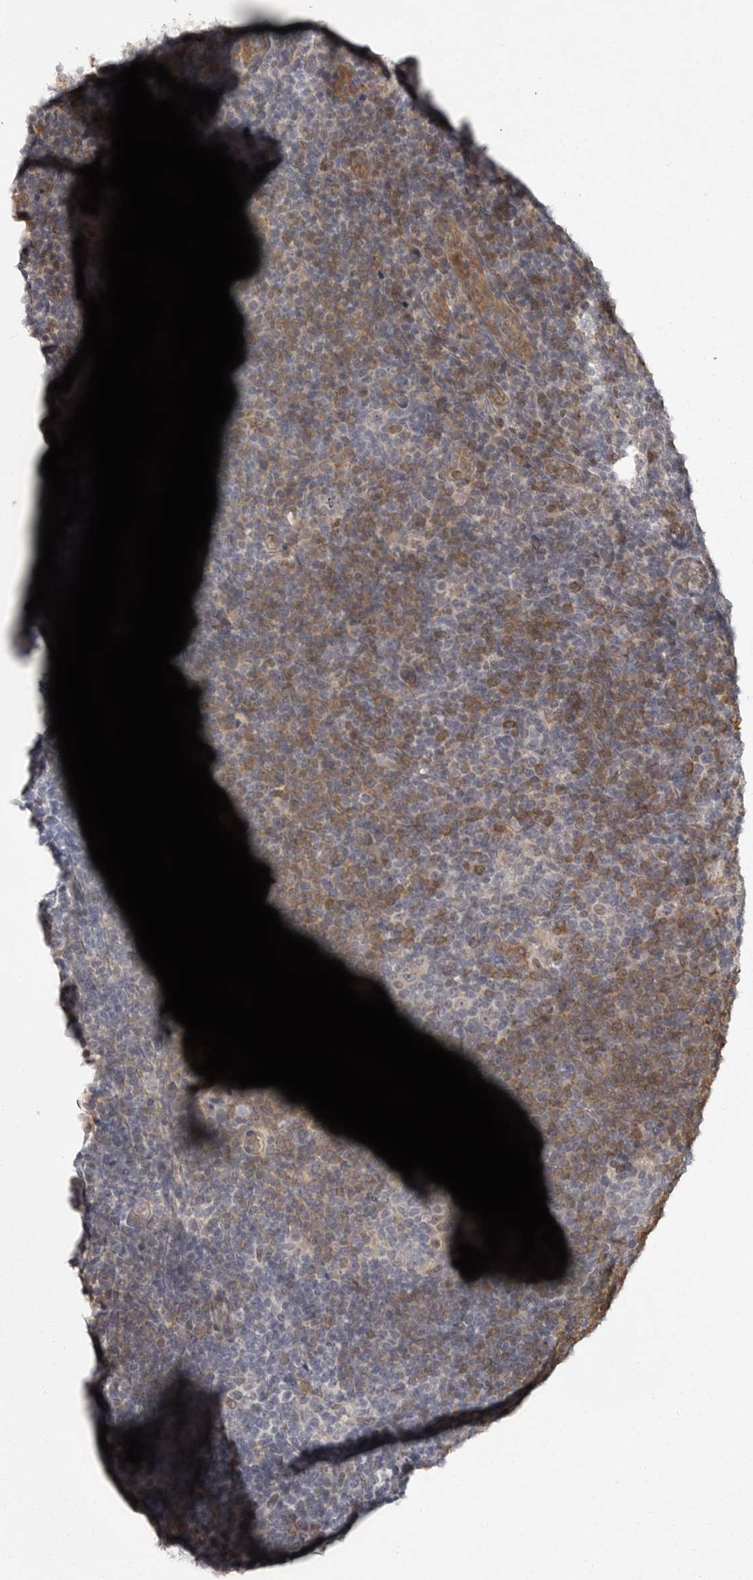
{"staining": {"intensity": "negative", "quantity": "none", "location": "none"}, "tissue": "lymphoma", "cell_type": "Tumor cells", "image_type": "cancer", "snomed": [{"axis": "morphology", "description": "Hodgkin's disease, NOS"}, {"axis": "topography", "description": "Lymph node"}], "caption": "Human lymphoma stained for a protein using immunohistochemistry (IHC) displays no positivity in tumor cells.", "gene": "SNX16", "patient": {"sex": "female", "age": 57}}